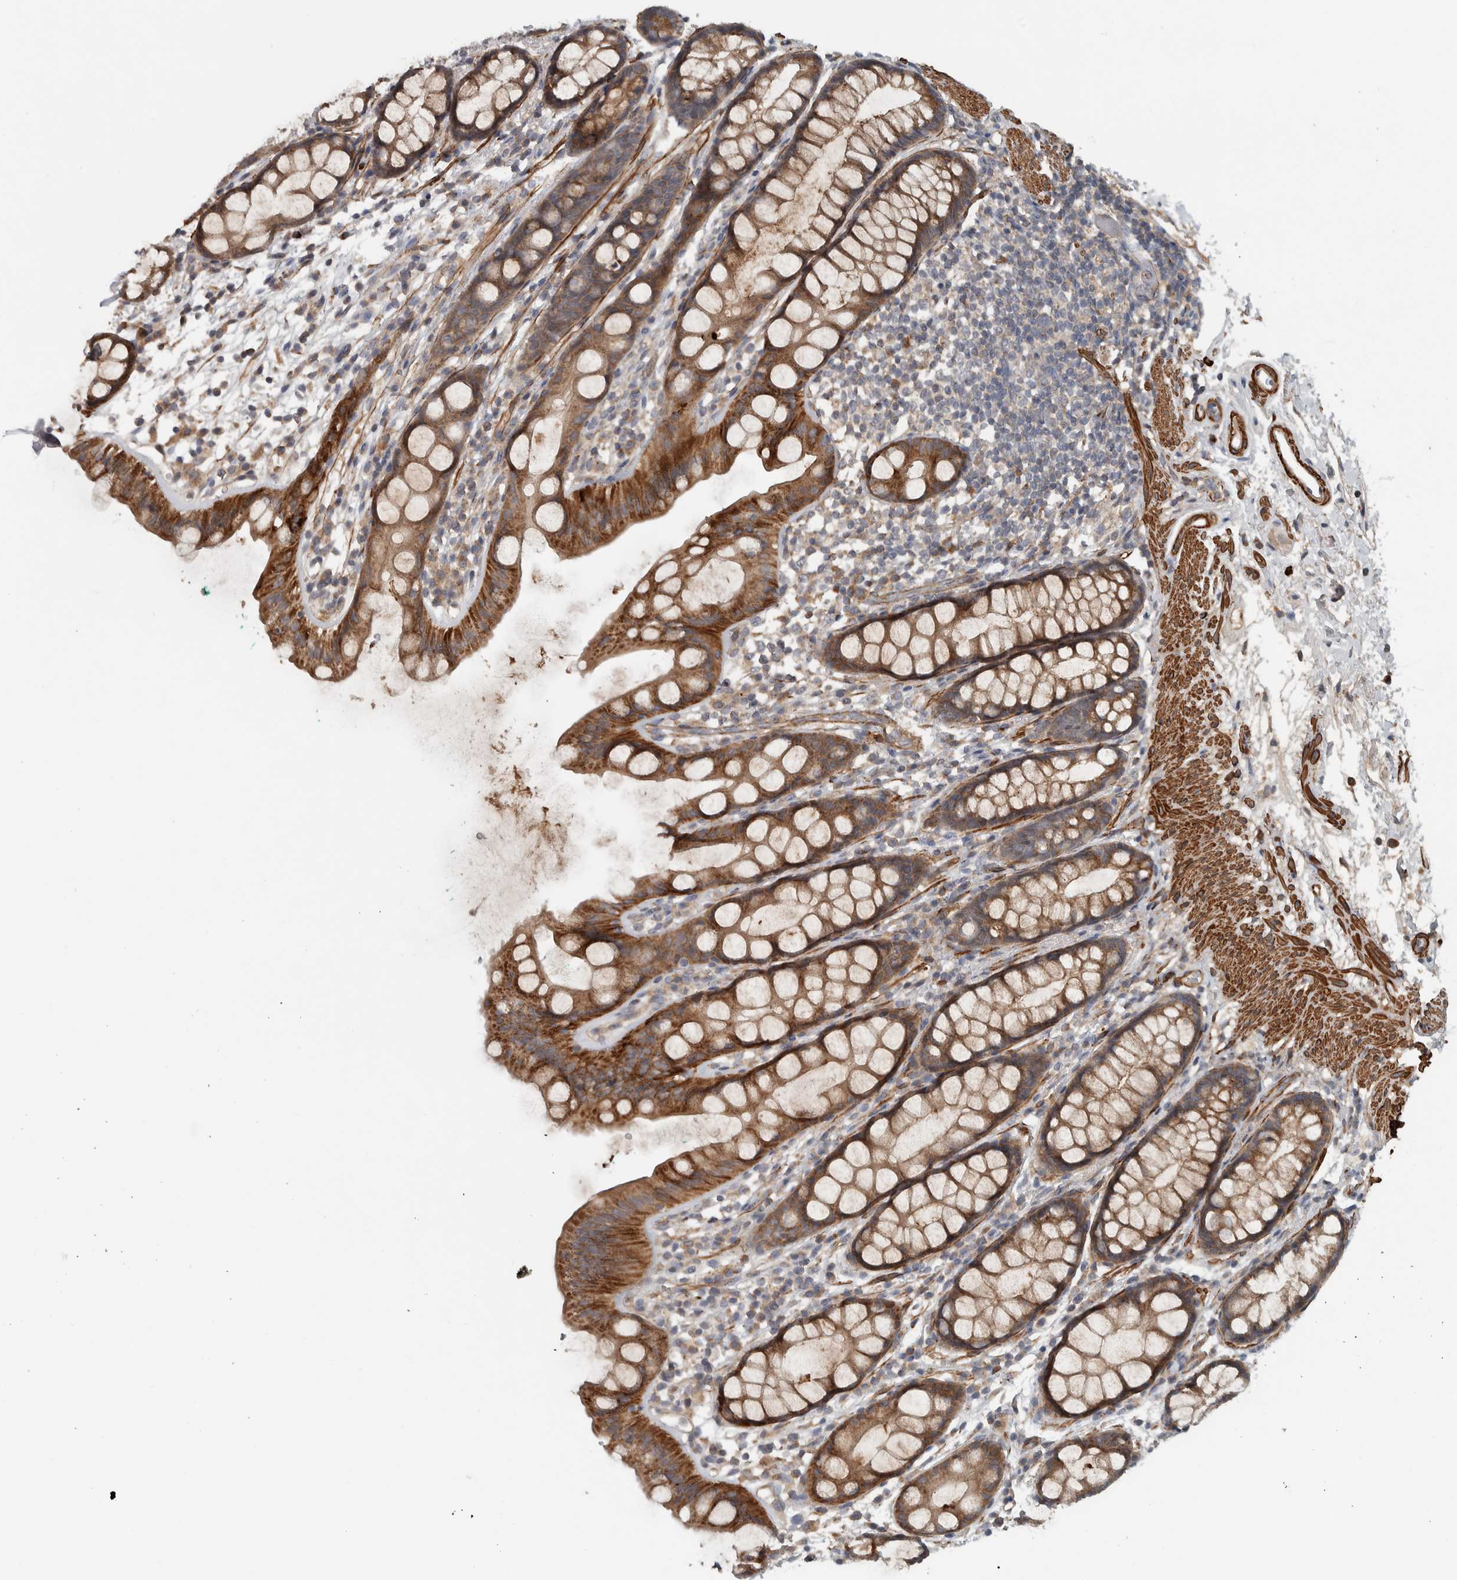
{"staining": {"intensity": "moderate", "quantity": ">75%", "location": "cytoplasmic/membranous"}, "tissue": "rectum", "cell_type": "Glandular cells", "image_type": "normal", "snomed": [{"axis": "morphology", "description": "Normal tissue, NOS"}, {"axis": "topography", "description": "Rectum"}], "caption": "Glandular cells exhibit medium levels of moderate cytoplasmic/membranous positivity in about >75% of cells in benign human rectum. (DAB IHC, brown staining for protein, blue staining for nuclei).", "gene": "LBHD1", "patient": {"sex": "female", "age": 65}}